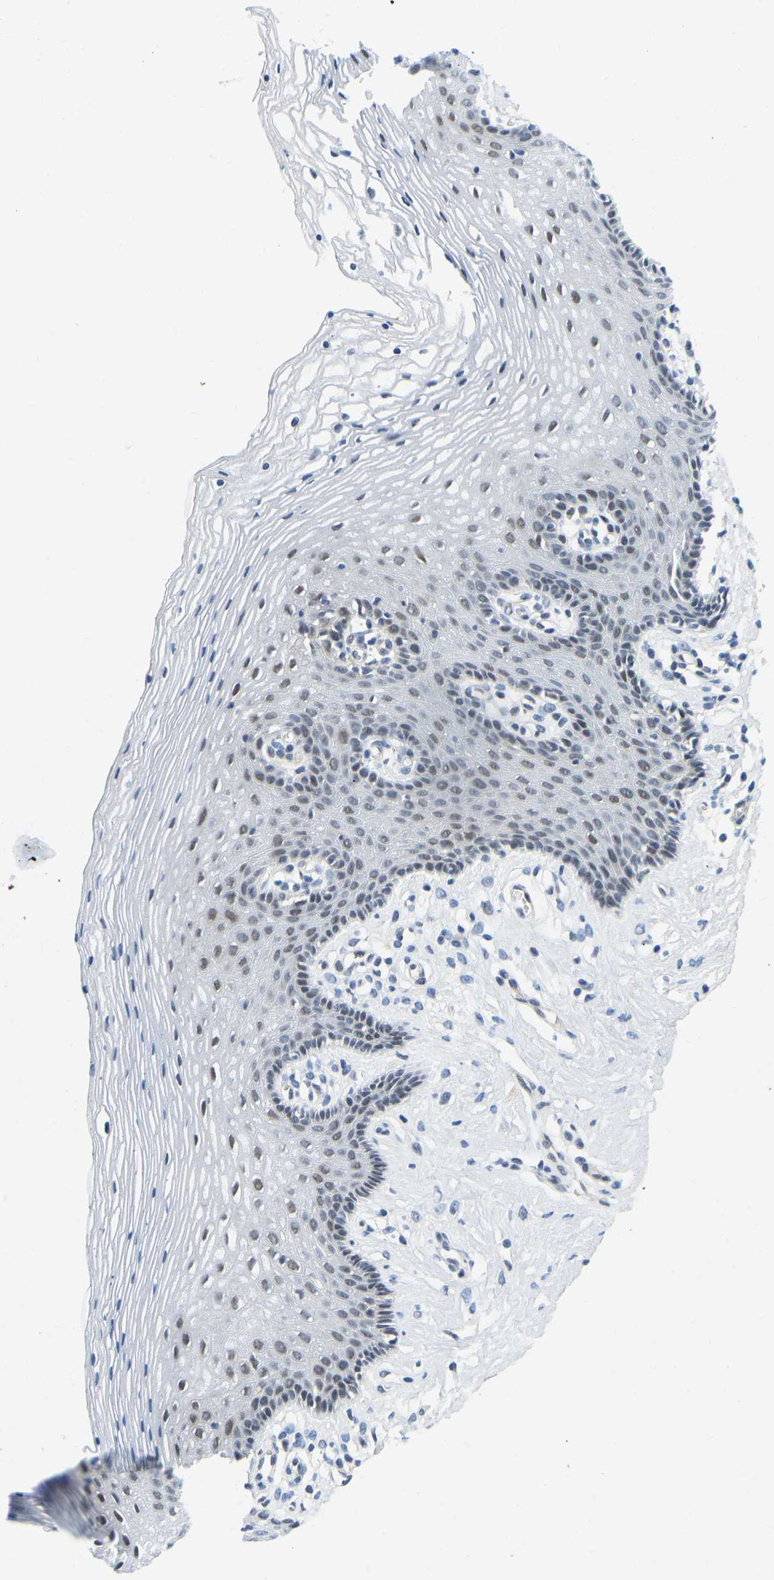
{"staining": {"intensity": "weak", "quantity": "25%-75%", "location": "nuclear"}, "tissue": "vagina", "cell_type": "Squamous epithelial cells", "image_type": "normal", "snomed": [{"axis": "morphology", "description": "Normal tissue, NOS"}, {"axis": "topography", "description": "Vagina"}], "caption": "Squamous epithelial cells show low levels of weak nuclear staining in approximately 25%-75% of cells in unremarkable vagina. (brown staining indicates protein expression, while blue staining denotes nuclei).", "gene": "HDAC5", "patient": {"sex": "female", "age": 32}}